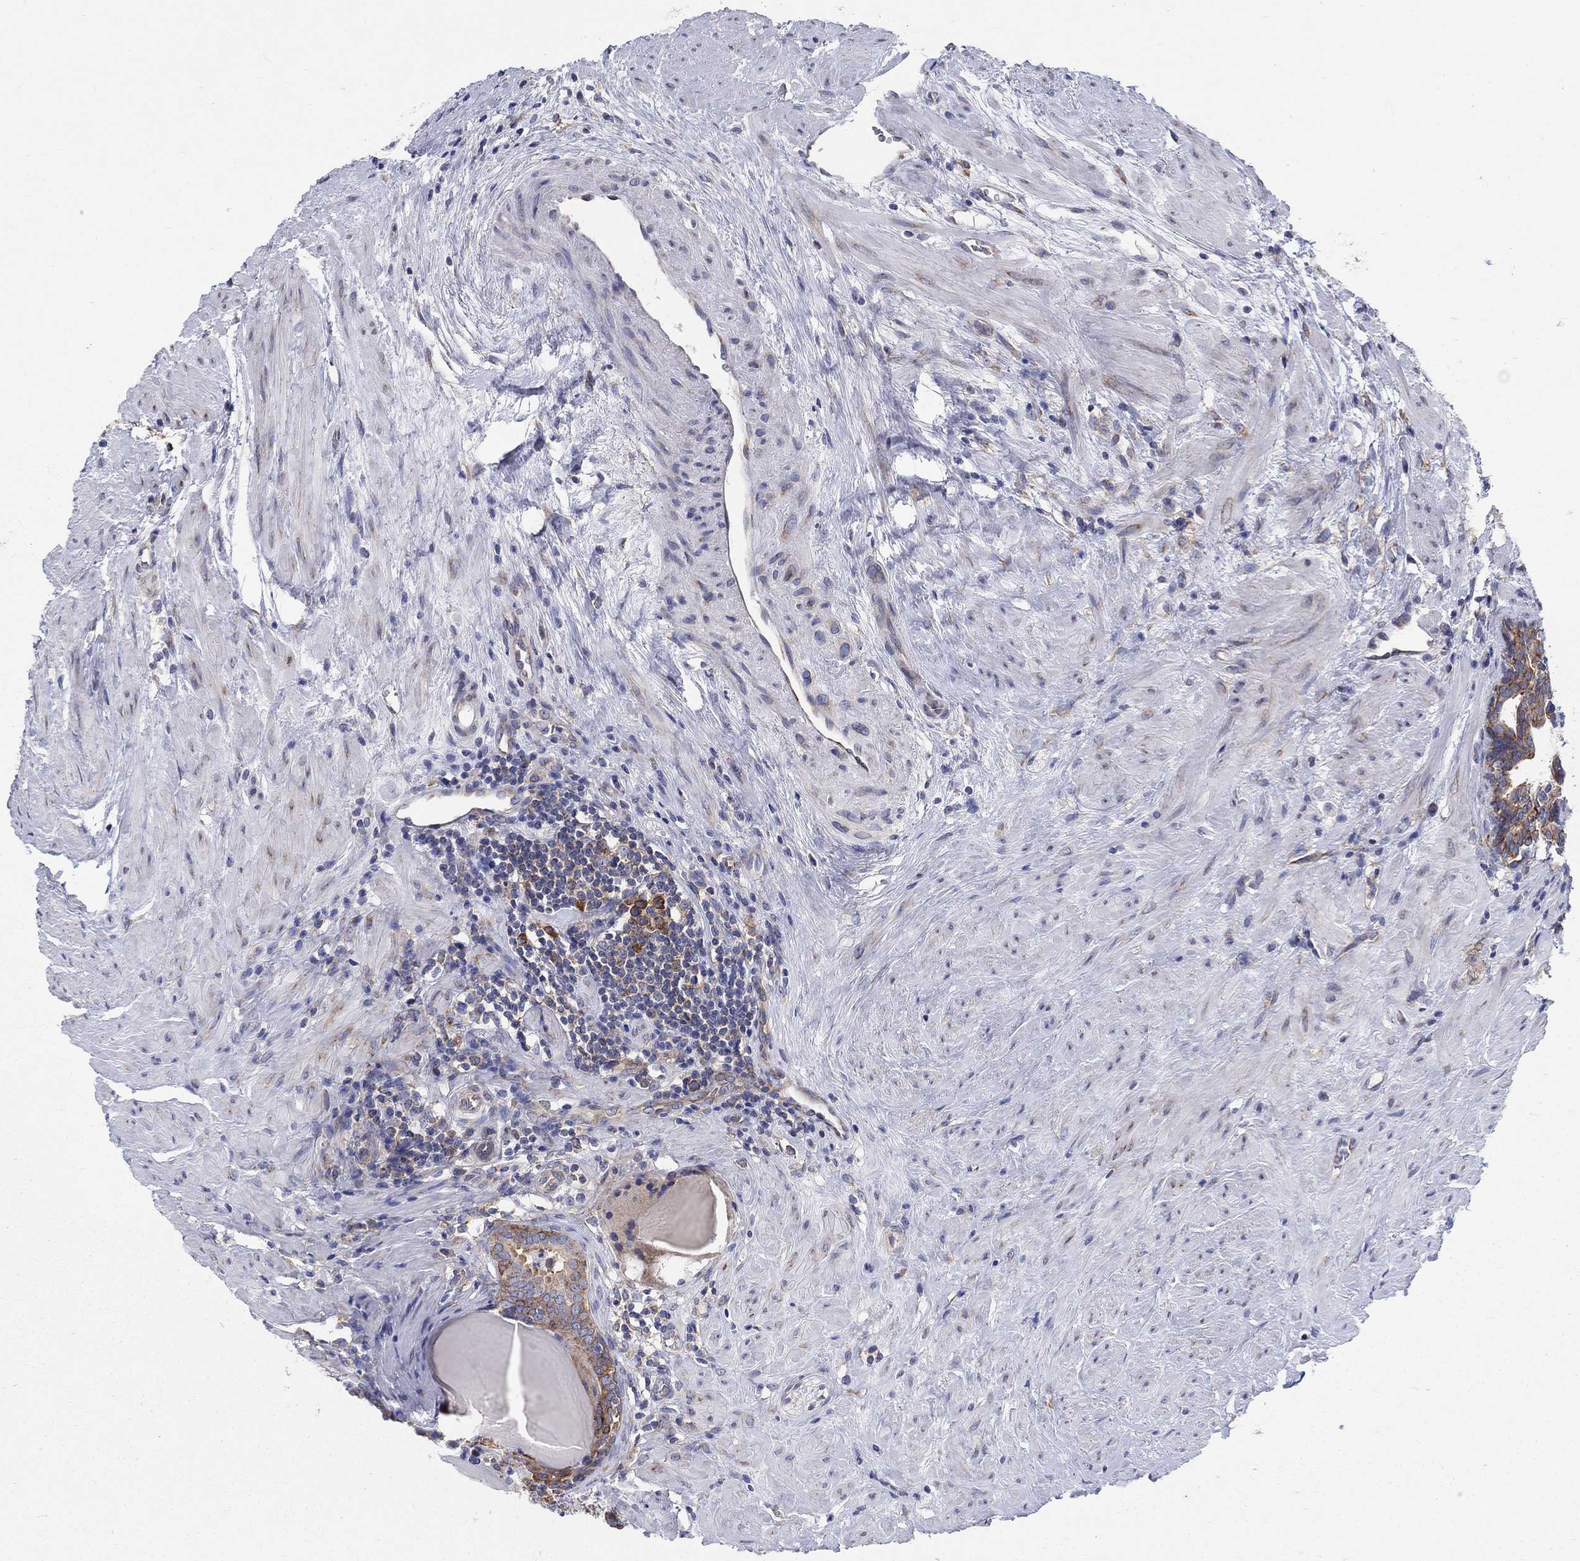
{"staining": {"intensity": "strong", "quantity": "25%-75%", "location": "cytoplasmic/membranous"}, "tissue": "prostate cancer", "cell_type": "Tumor cells", "image_type": "cancer", "snomed": [{"axis": "morphology", "description": "Adenocarcinoma, NOS"}, {"axis": "morphology", "description": "Adenocarcinoma, High grade"}, {"axis": "topography", "description": "Prostate"}], "caption": "Prostate adenocarcinoma was stained to show a protein in brown. There is high levels of strong cytoplasmic/membranous staining in approximately 25%-75% of tumor cells.", "gene": "TMEM59", "patient": {"sex": "male", "age": 64}}